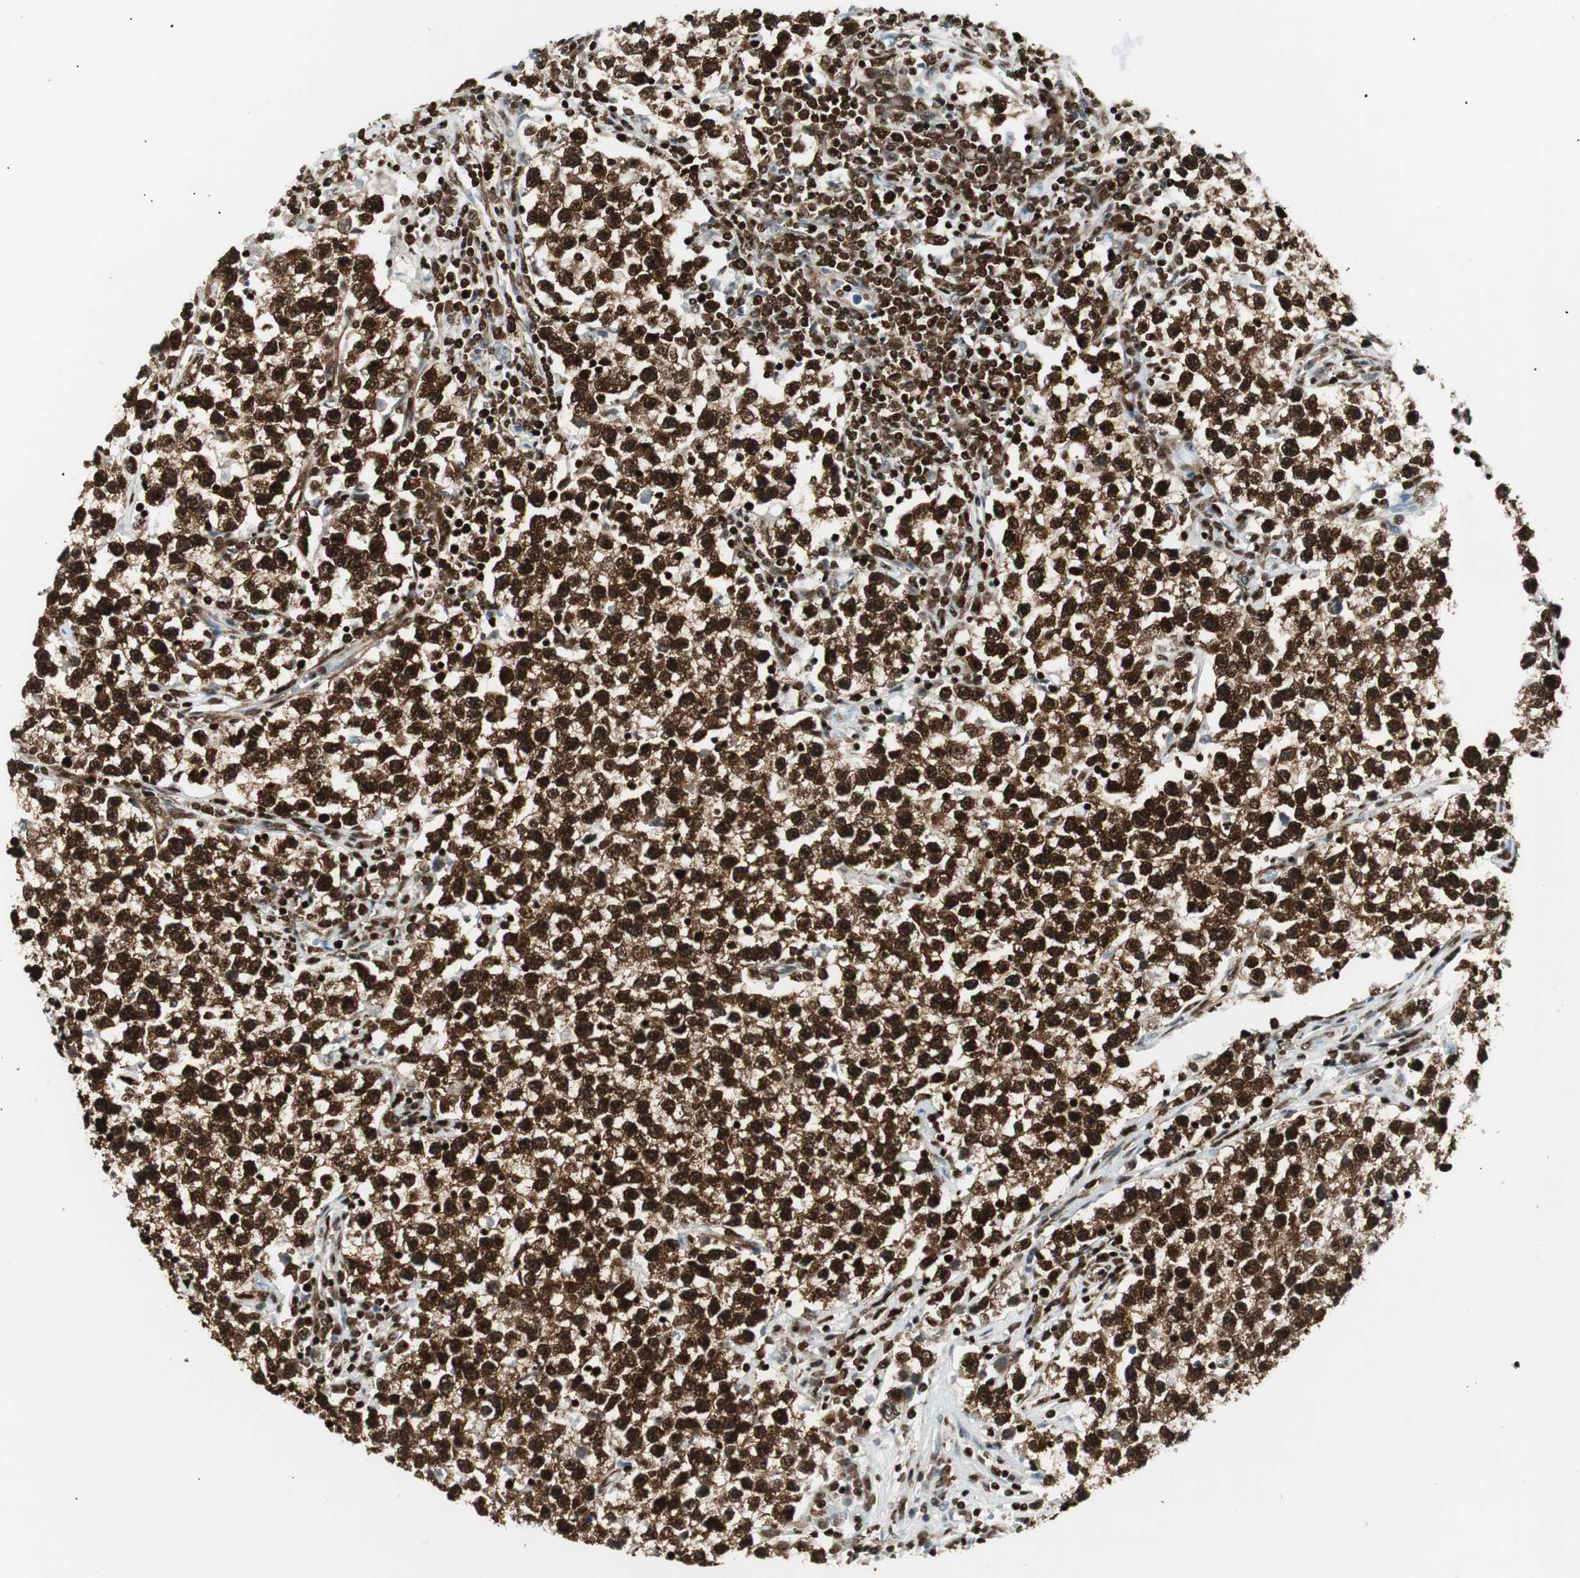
{"staining": {"intensity": "strong", "quantity": ">75%", "location": "nuclear"}, "tissue": "testis cancer", "cell_type": "Tumor cells", "image_type": "cancer", "snomed": [{"axis": "morphology", "description": "Seminoma, NOS"}, {"axis": "topography", "description": "Testis"}], "caption": "Testis cancer (seminoma) stained with immunohistochemistry displays strong nuclear staining in approximately >75% of tumor cells. The protein of interest is stained brown, and the nuclei are stained in blue (DAB (3,3'-diaminobenzidine) IHC with brightfield microscopy, high magnification).", "gene": "EWSR1", "patient": {"sex": "male", "age": 22}}